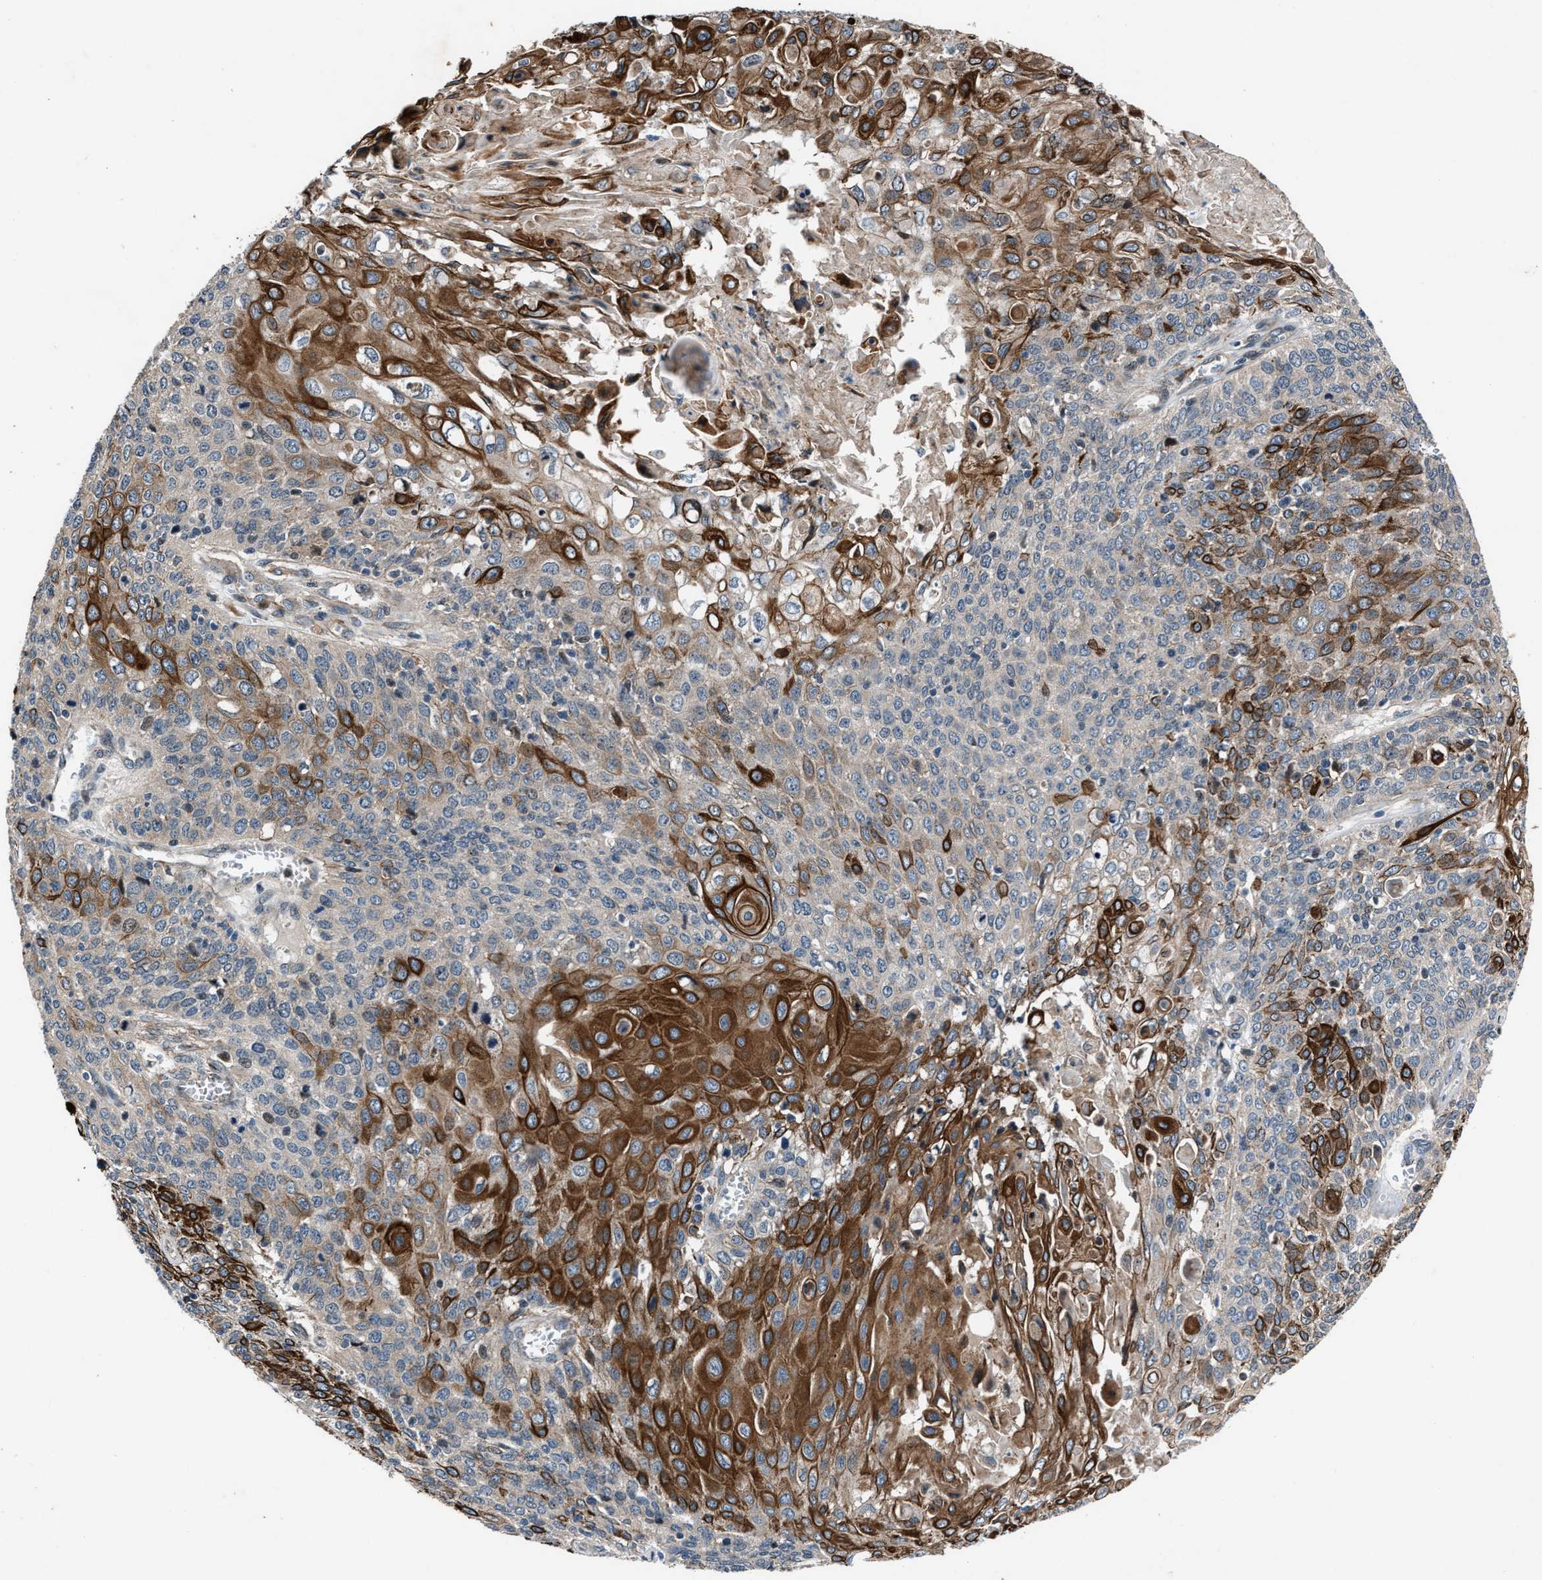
{"staining": {"intensity": "moderate", "quantity": "25%-75%", "location": "cytoplasmic/membranous"}, "tissue": "cervical cancer", "cell_type": "Tumor cells", "image_type": "cancer", "snomed": [{"axis": "morphology", "description": "Squamous cell carcinoma, NOS"}, {"axis": "topography", "description": "Cervix"}], "caption": "Immunohistochemistry (DAB (3,3'-diaminobenzidine)) staining of human cervical squamous cell carcinoma reveals moderate cytoplasmic/membranous protein staining in about 25%-75% of tumor cells.", "gene": "DYNC2I1", "patient": {"sex": "female", "age": 39}}